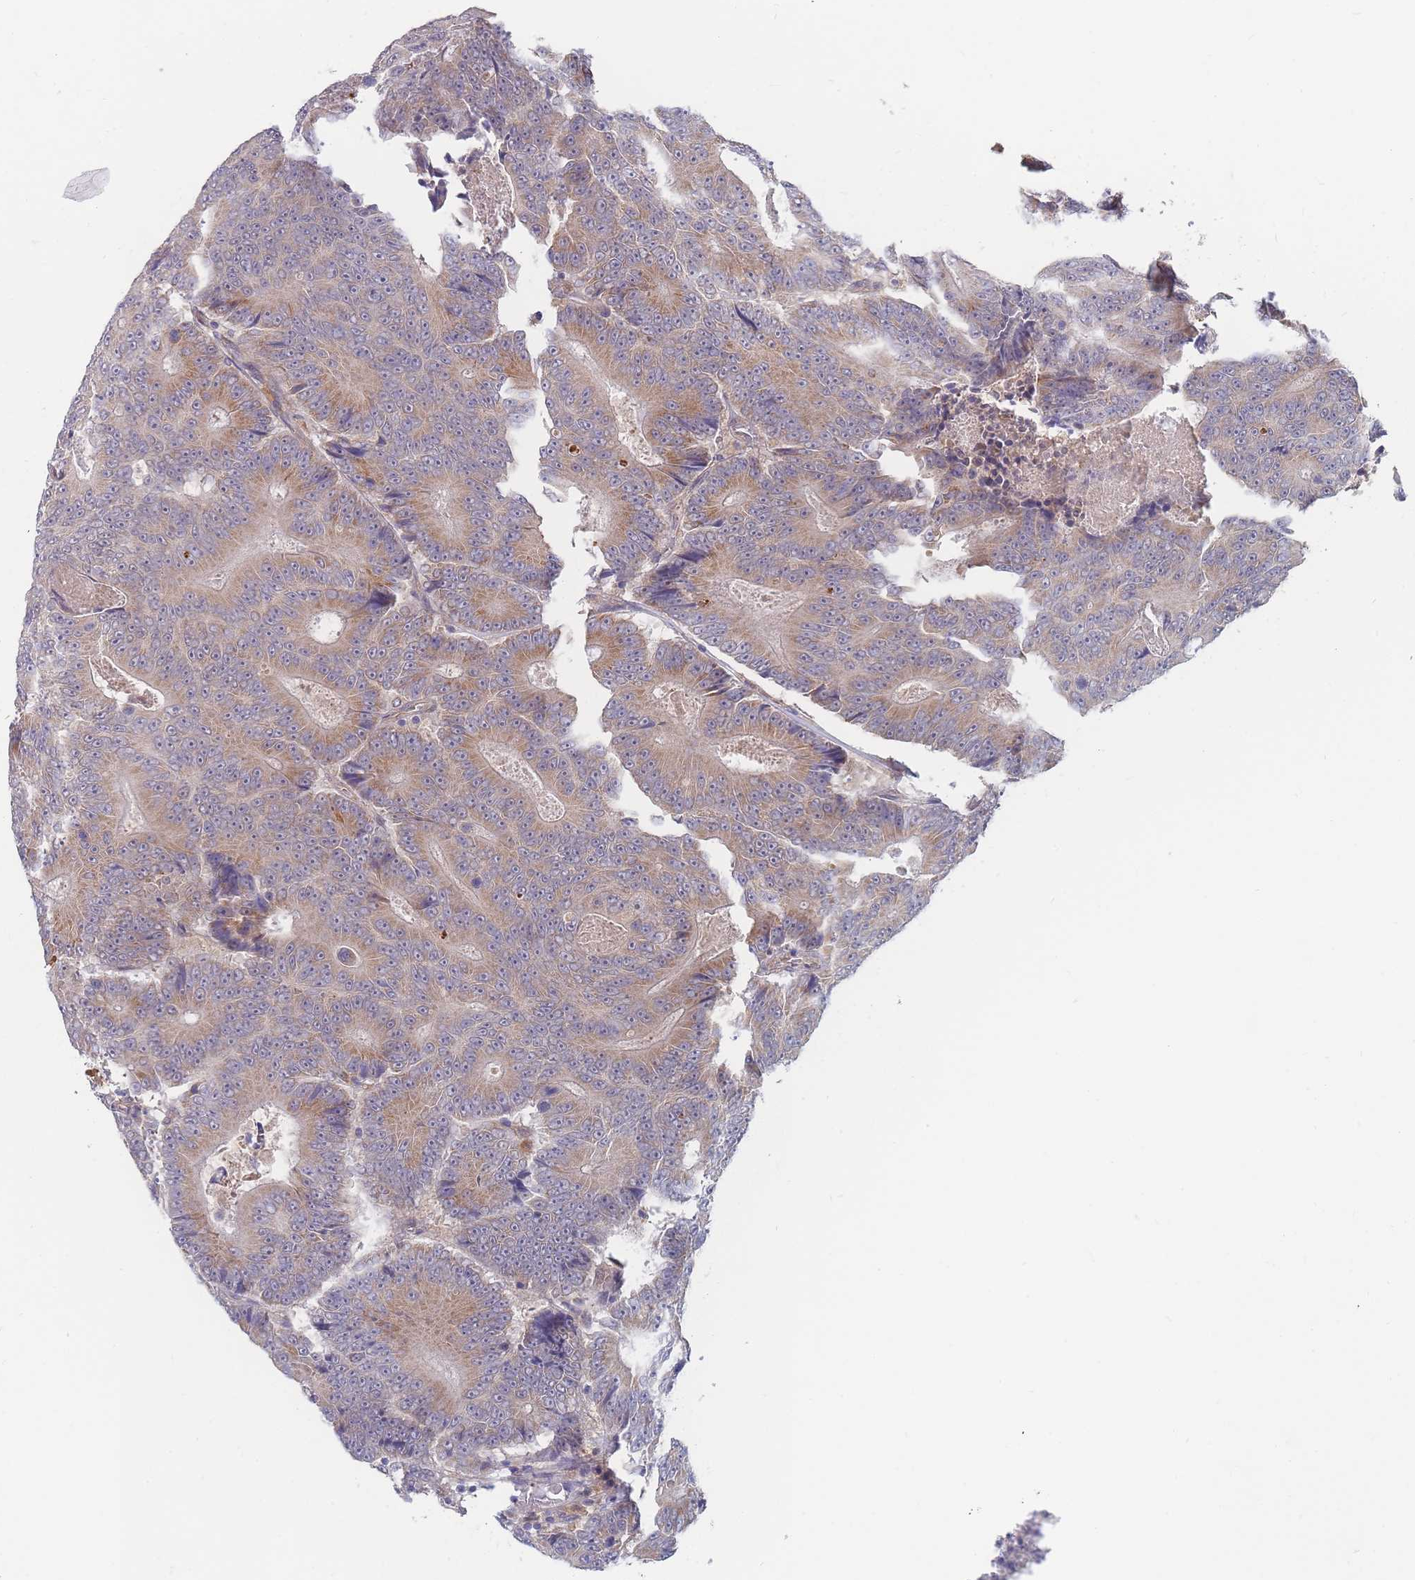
{"staining": {"intensity": "moderate", "quantity": ">75%", "location": "cytoplasmic/membranous"}, "tissue": "colorectal cancer", "cell_type": "Tumor cells", "image_type": "cancer", "snomed": [{"axis": "morphology", "description": "Adenocarcinoma, NOS"}, {"axis": "topography", "description": "Colon"}], "caption": "DAB (3,3'-diaminobenzidine) immunohistochemical staining of human colorectal cancer shows moderate cytoplasmic/membranous protein staining in approximately >75% of tumor cells.", "gene": "NUB1", "patient": {"sex": "male", "age": 83}}